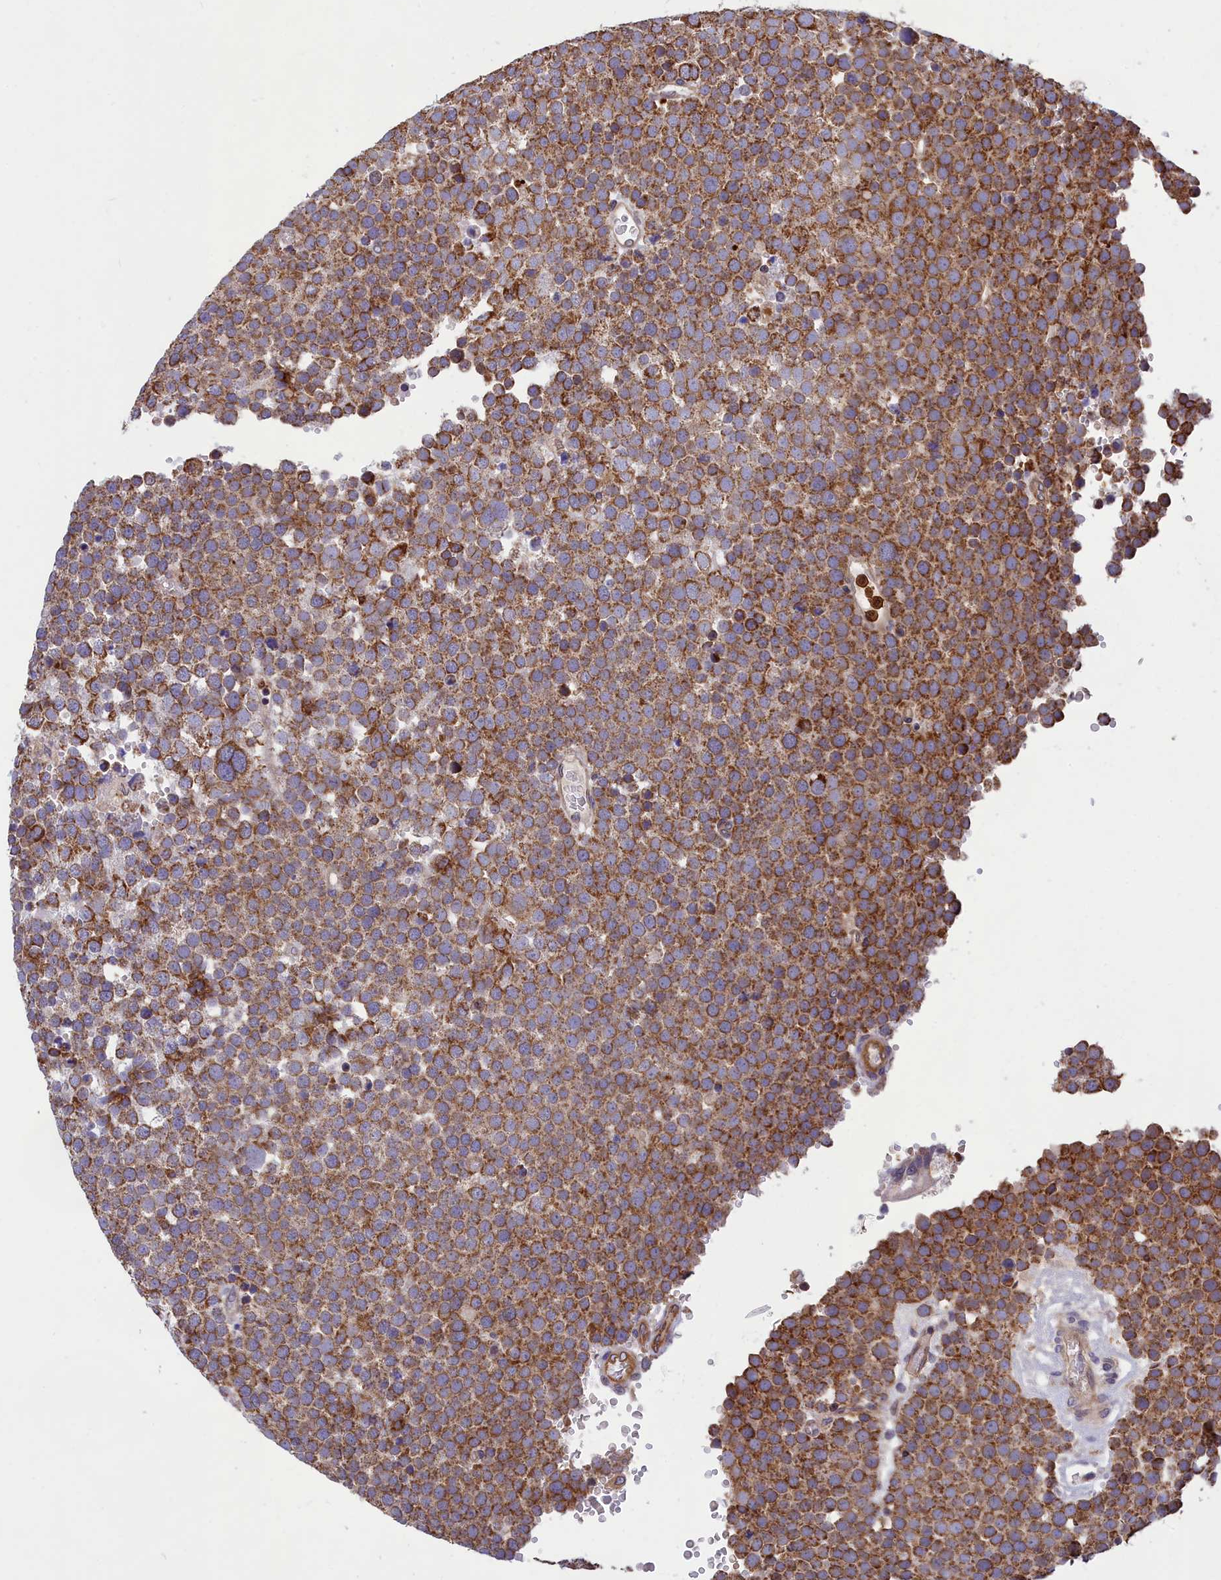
{"staining": {"intensity": "moderate", "quantity": ">75%", "location": "cytoplasmic/membranous"}, "tissue": "testis cancer", "cell_type": "Tumor cells", "image_type": "cancer", "snomed": [{"axis": "morphology", "description": "Seminoma, NOS"}, {"axis": "topography", "description": "Testis"}], "caption": "Human testis seminoma stained for a protein (brown) exhibits moderate cytoplasmic/membranous positive expression in approximately >75% of tumor cells.", "gene": "PKHD1L1", "patient": {"sex": "male", "age": 71}}